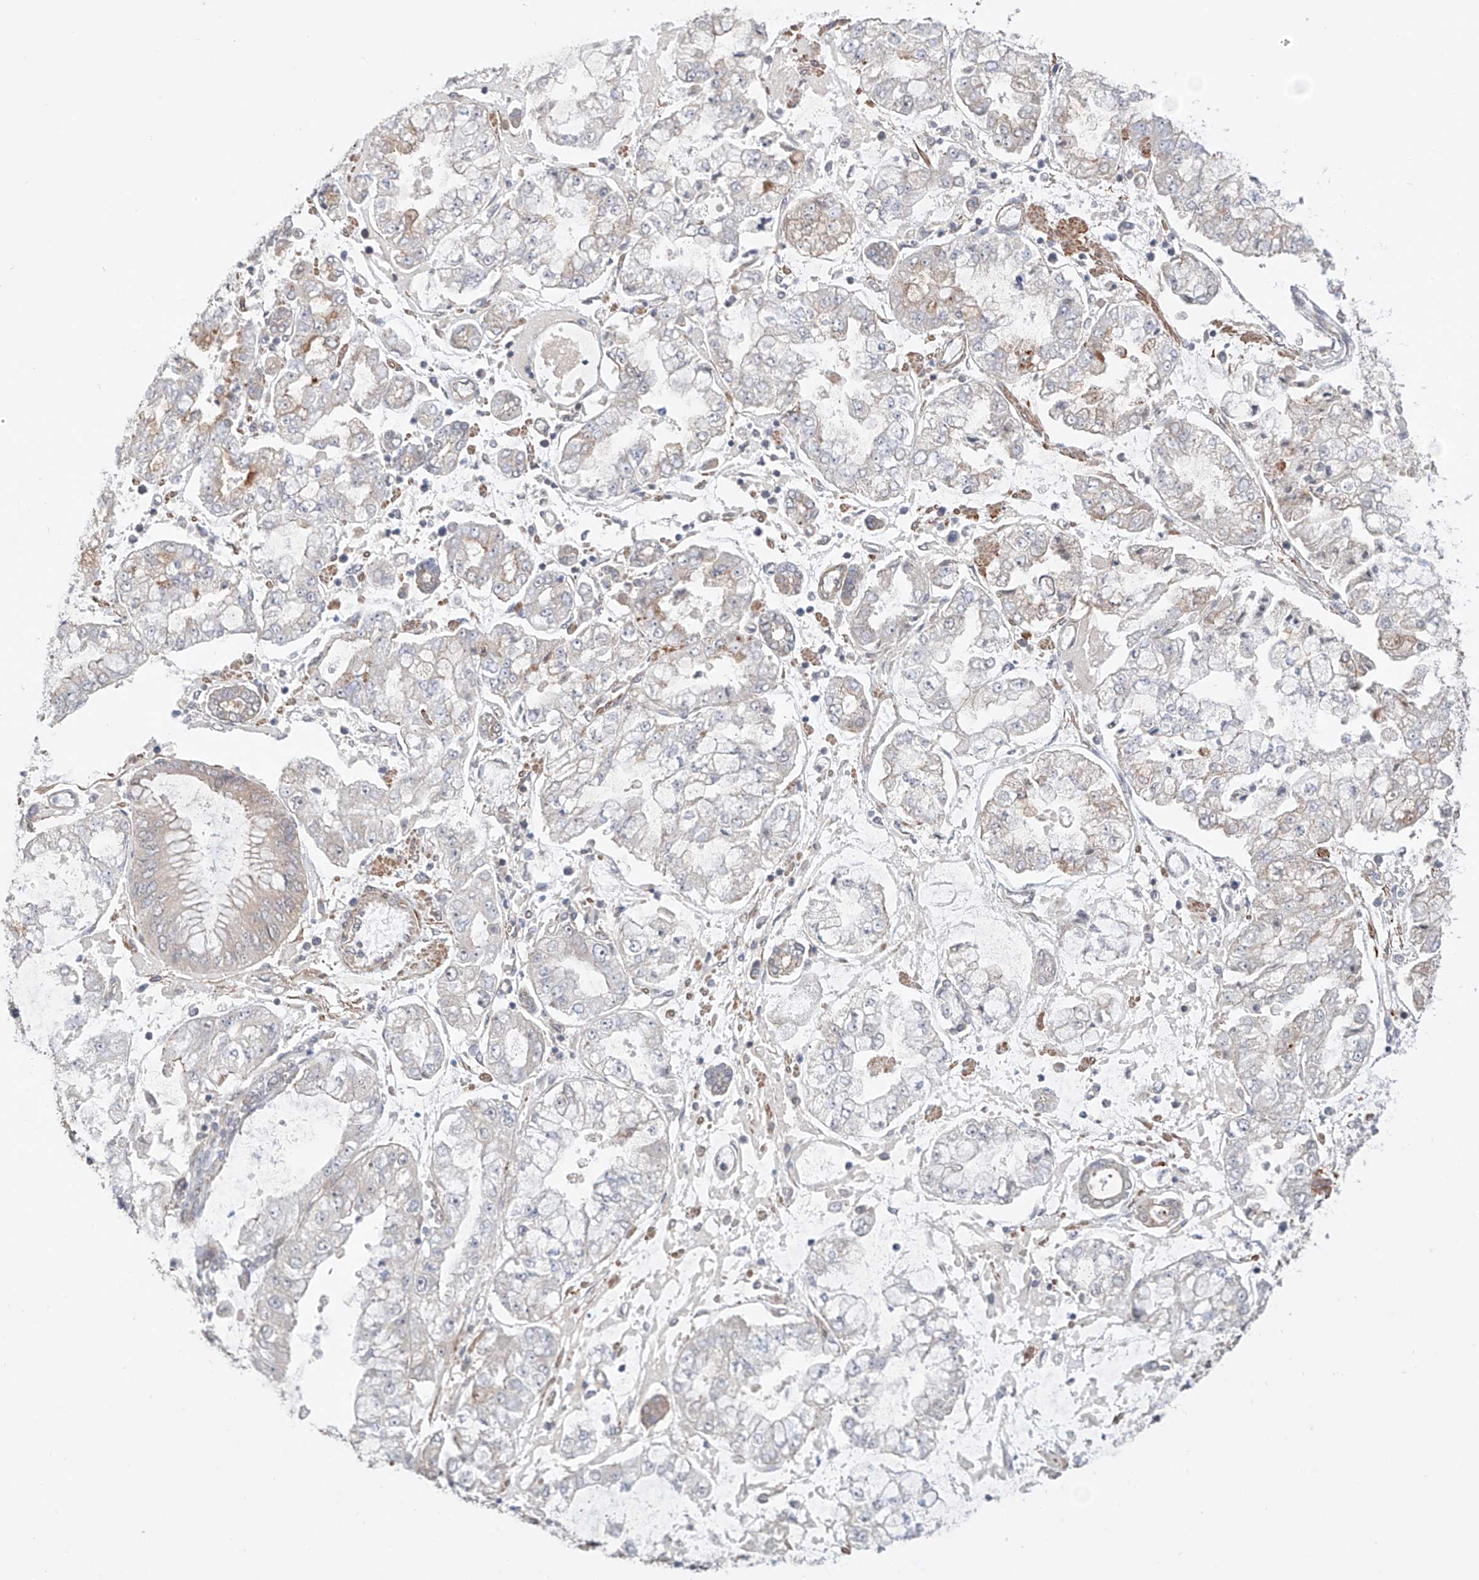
{"staining": {"intensity": "negative", "quantity": "none", "location": "none"}, "tissue": "stomach cancer", "cell_type": "Tumor cells", "image_type": "cancer", "snomed": [{"axis": "morphology", "description": "Adenocarcinoma, NOS"}, {"axis": "topography", "description": "Stomach"}], "caption": "There is no significant staining in tumor cells of stomach cancer (adenocarcinoma). (DAB immunohistochemistry, high magnification).", "gene": "TSR2", "patient": {"sex": "male", "age": 76}}